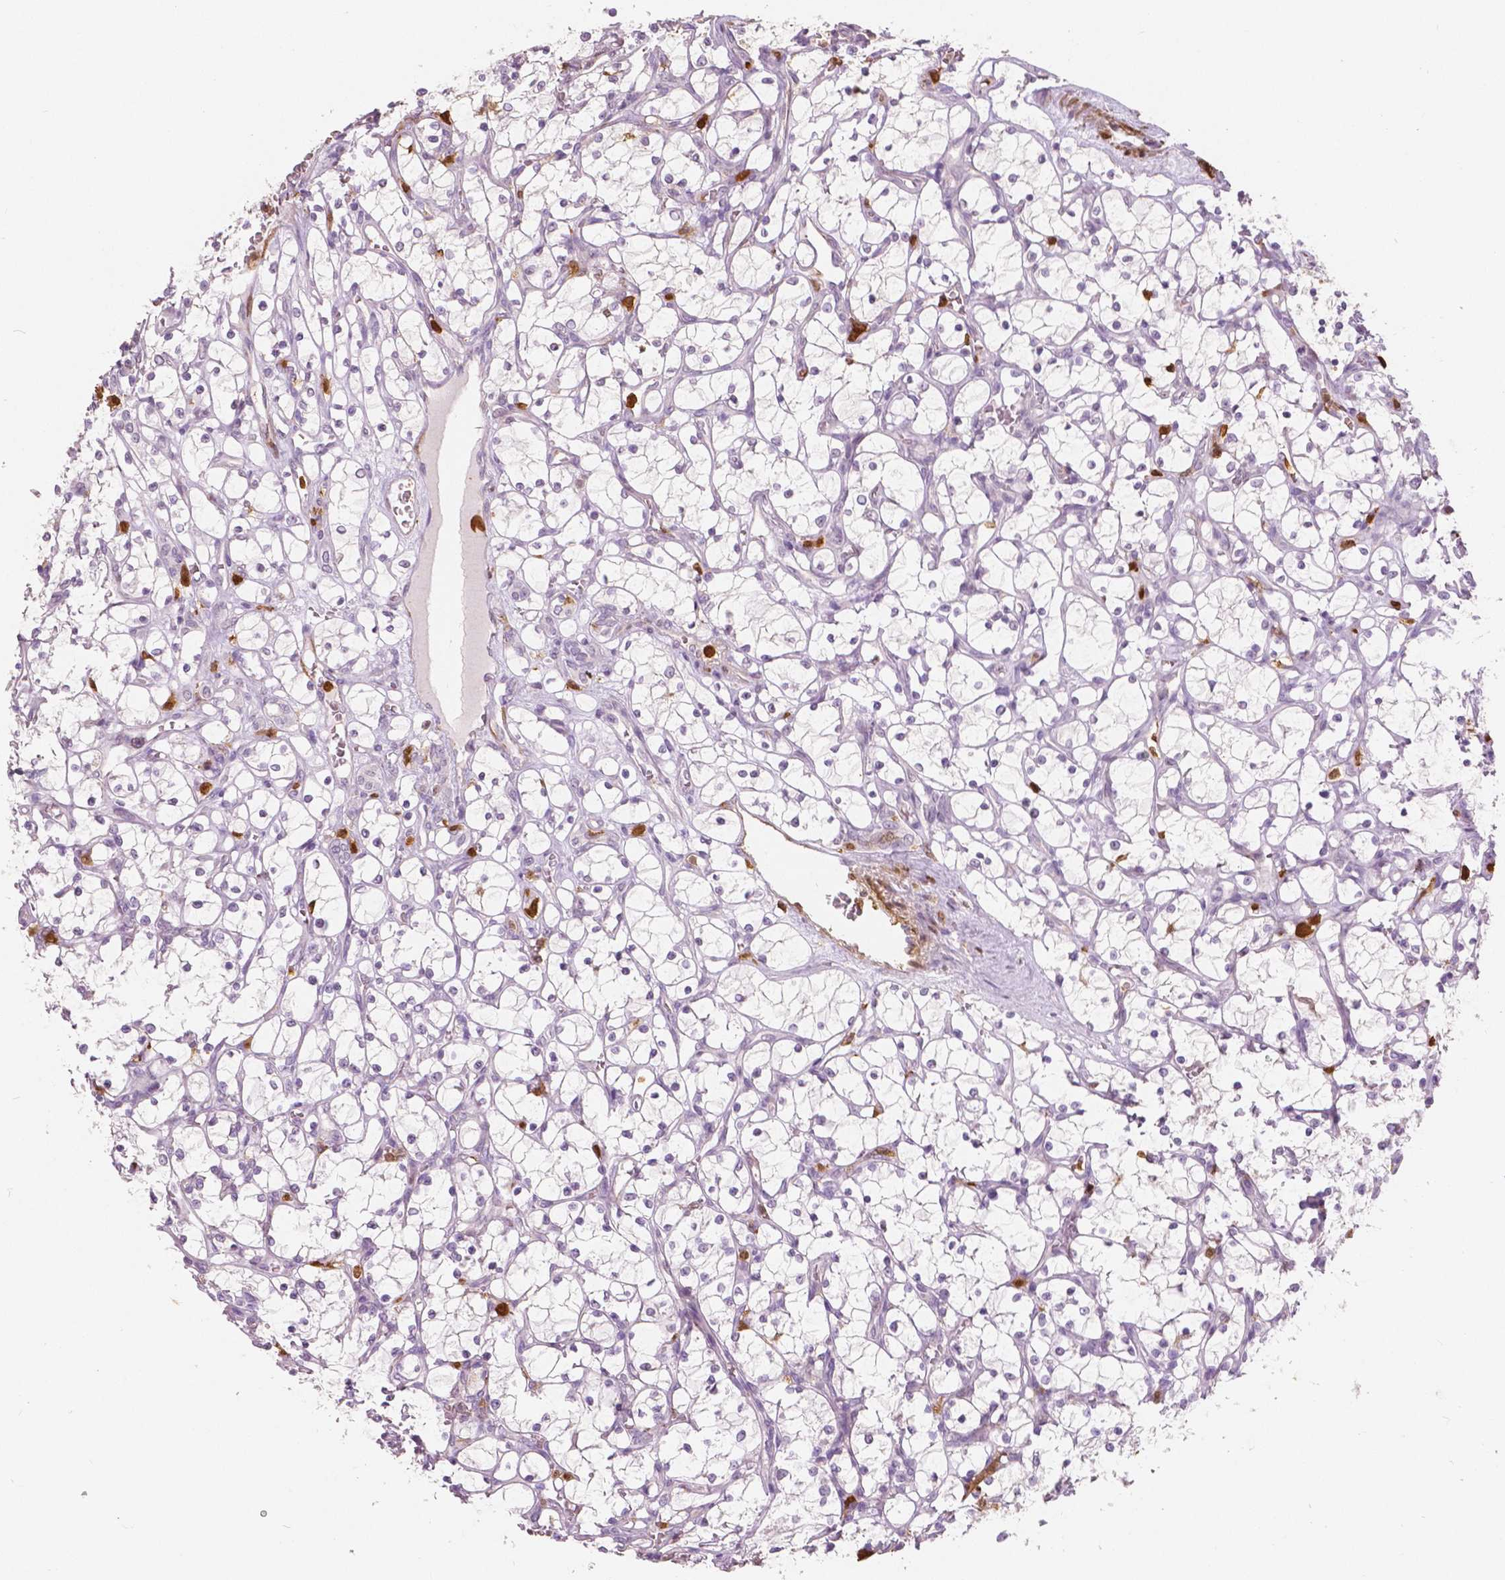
{"staining": {"intensity": "negative", "quantity": "none", "location": "none"}, "tissue": "renal cancer", "cell_type": "Tumor cells", "image_type": "cancer", "snomed": [{"axis": "morphology", "description": "Adenocarcinoma, NOS"}, {"axis": "topography", "description": "Kidney"}], "caption": "Immunohistochemical staining of human renal cancer (adenocarcinoma) shows no significant positivity in tumor cells. (Stains: DAB immunohistochemistry with hematoxylin counter stain, Microscopy: brightfield microscopy at high magnification).", "gene": "S100A4", "patient": {"sex": "female", "age": 69}}